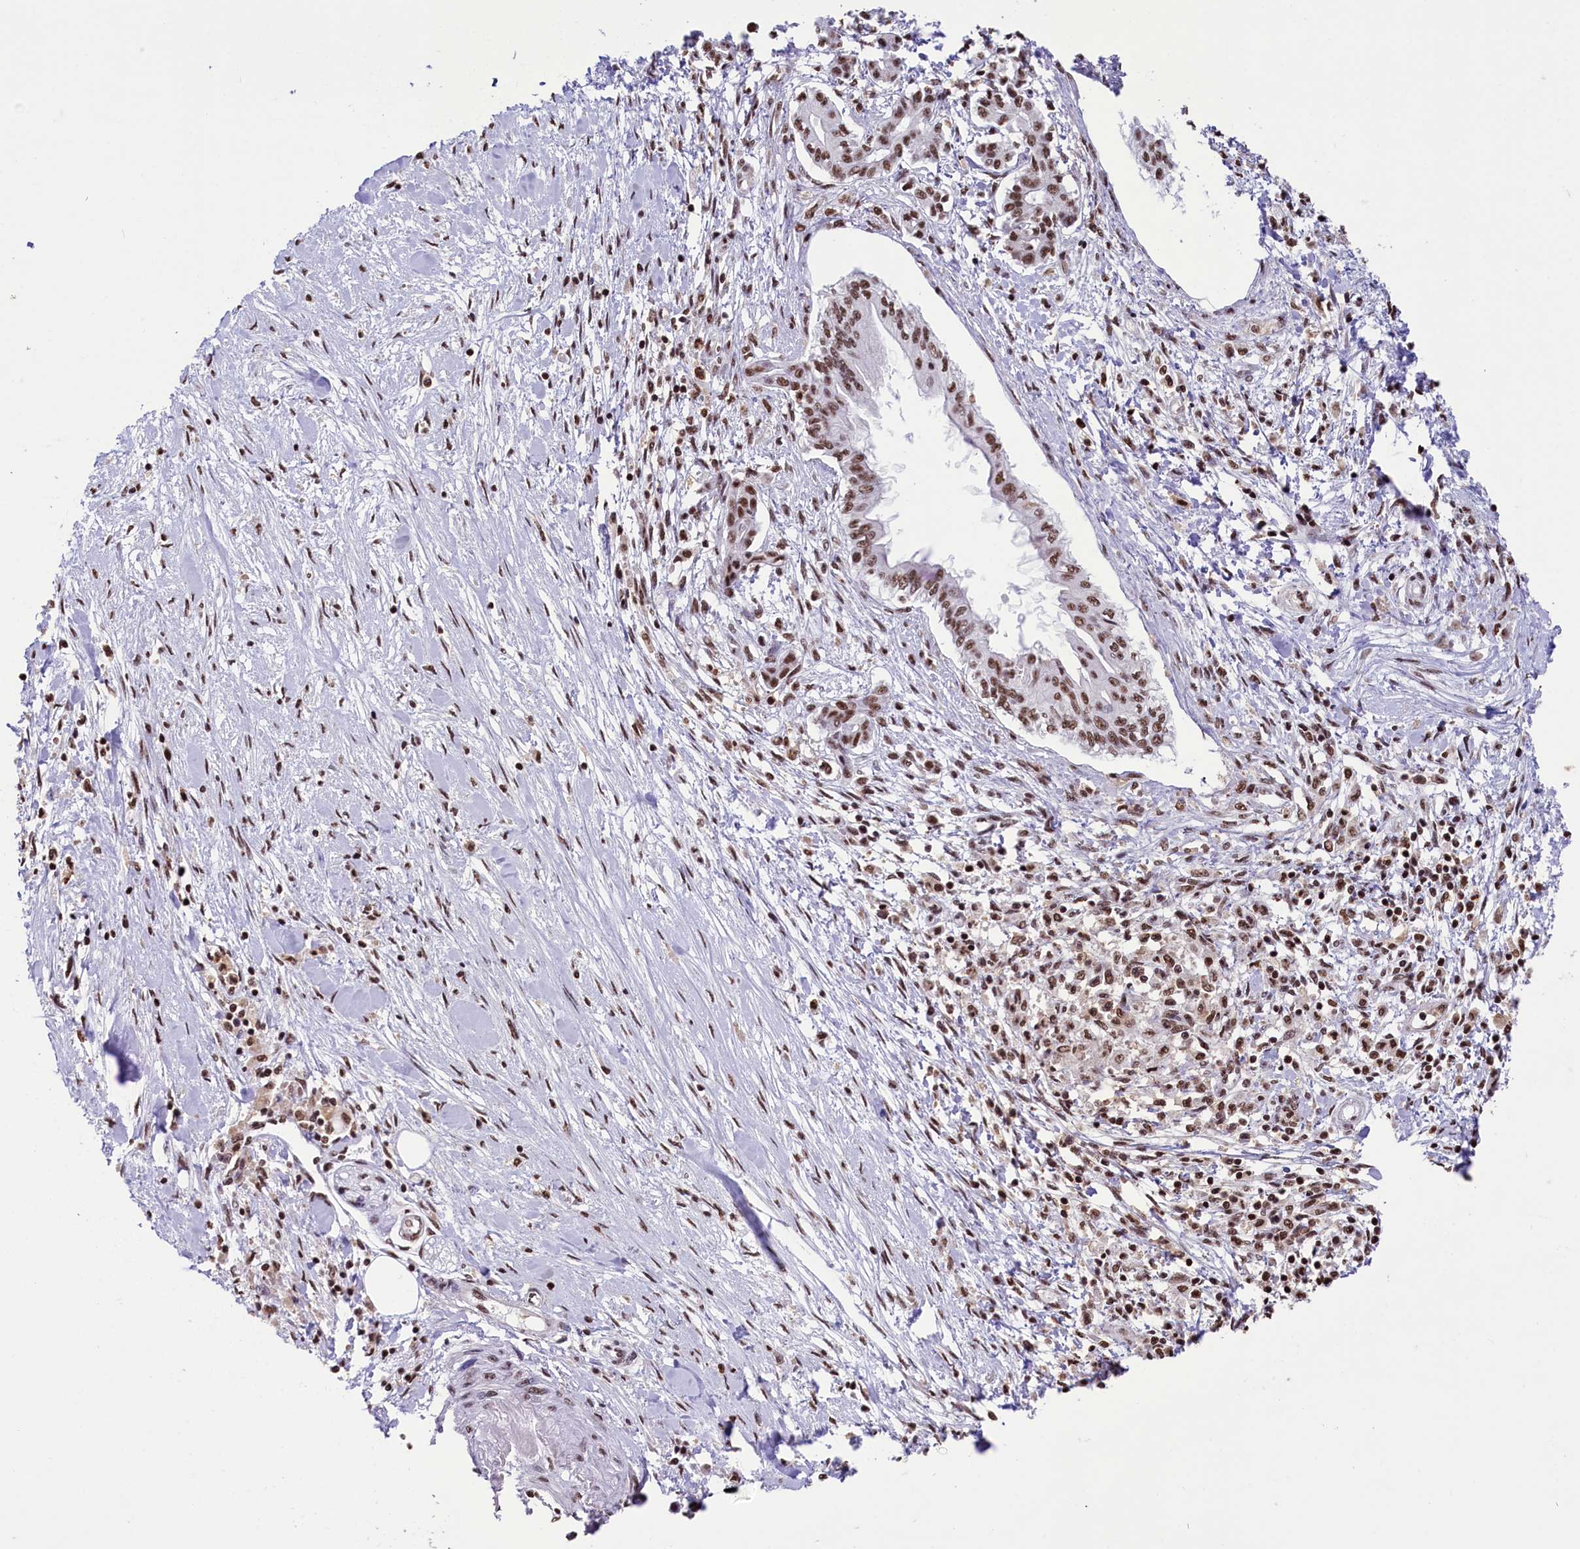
{"staining": {"intensity": "moderate", "quantity": ">75%", "location": "nuclear"}, "tissue": "pancreatic cancer", "cell_type": "Tumor cells", "image_type": "cancer", "snomed": [{"axis": "morphology", "description": "Normal tissue, NOS"}, {"axis": "morphology", "description": "Adenocarcinoma, NOS"}, {"axis": "topography", "description": "Pancreas"}], "caption": "Pancreatic adenocarcinoma stained for a protein (brown) demonstrates moderate nuclear positive positivity in approximately >75% of tumor cells.", "gene": "SNRPD2", "patient": {"sex": "female", "age": 64}}